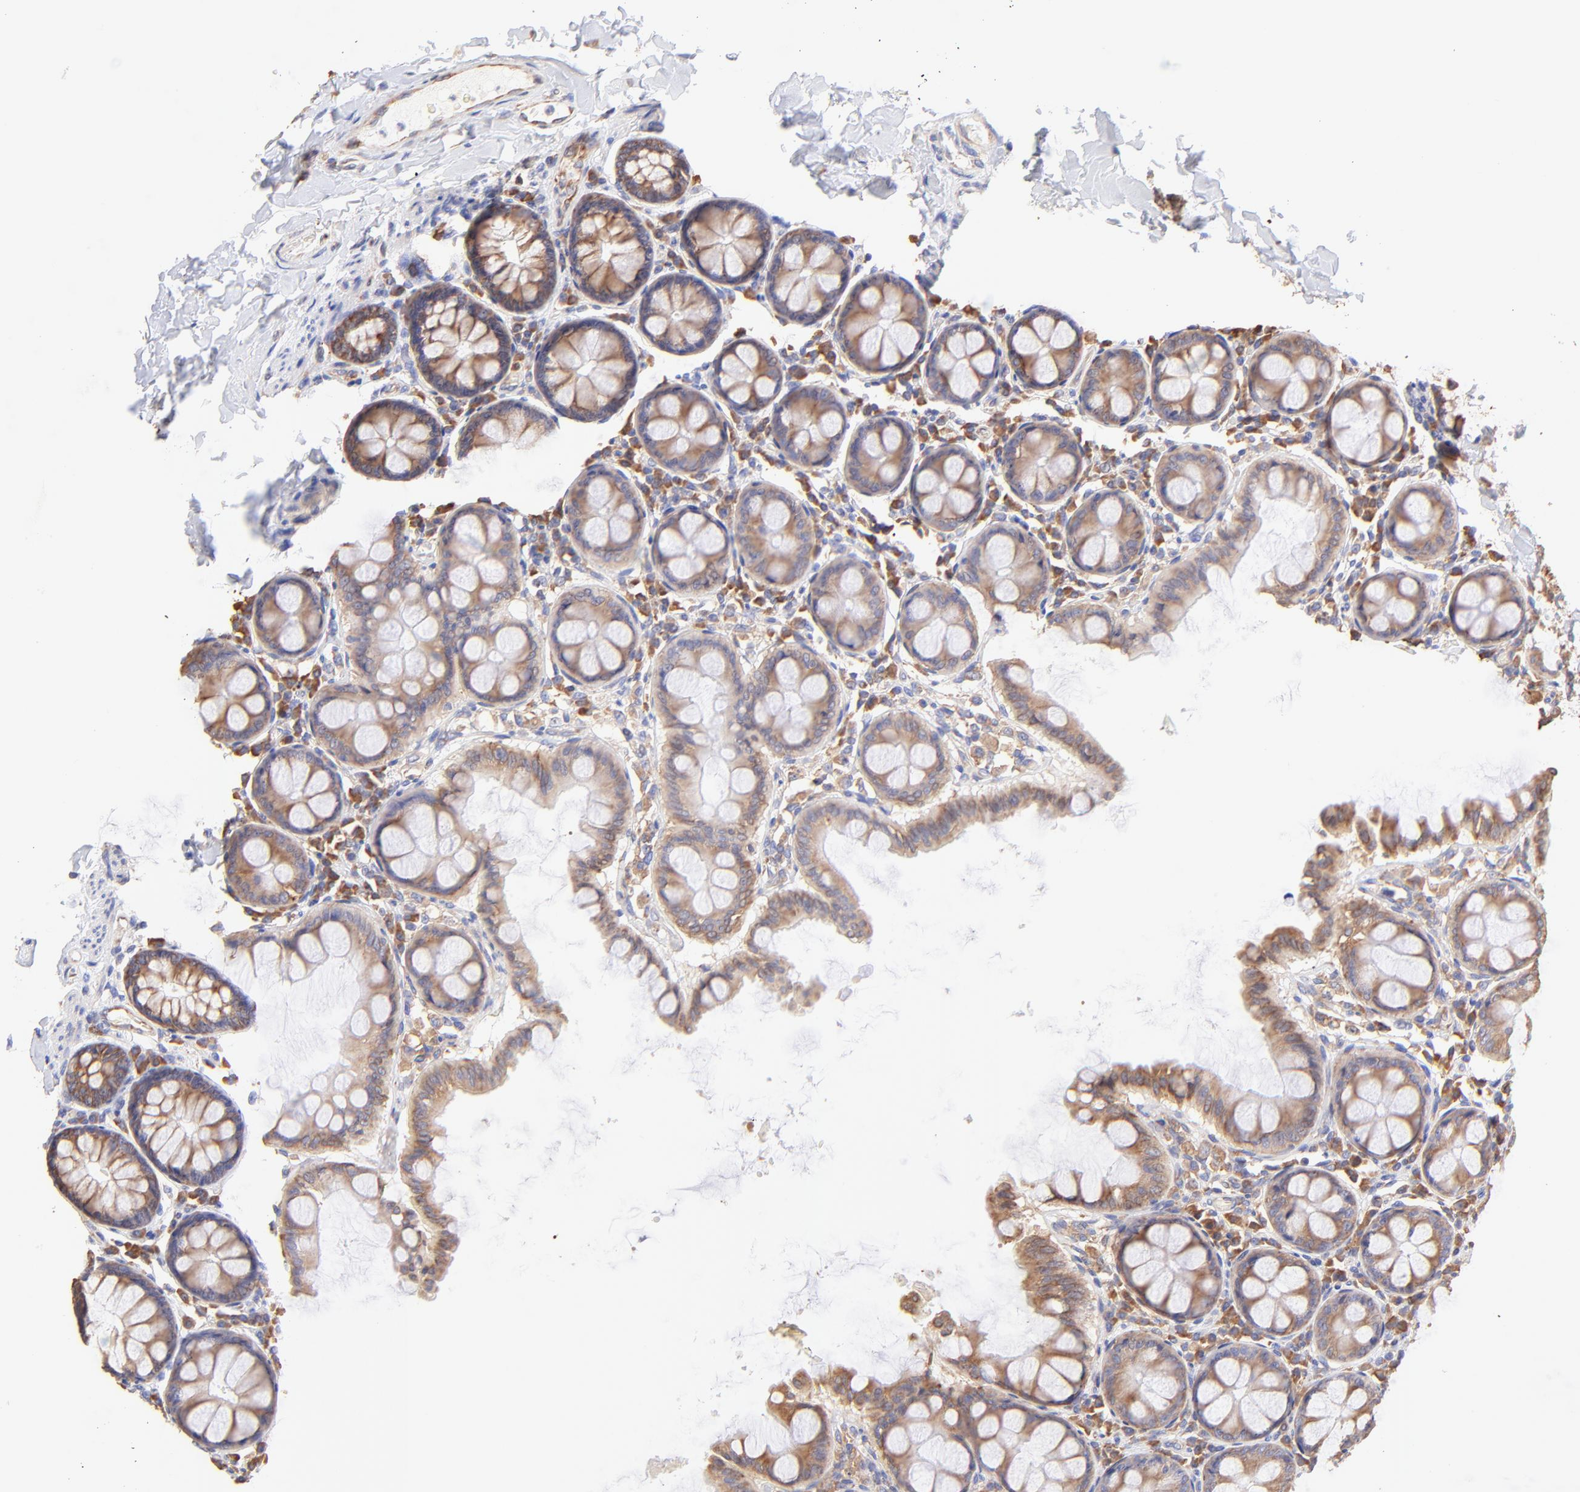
{"staining": {"intensity": "moderate", "quantity": ">75%", "location": "cytoplasmic/membranous"}, "tissue": "colon", "cell_type": "Endothelial cells", "image_type": "normal", "snomed": [{"axis": "morphology", "description": "Normal tissue, NOS"}, {"axis": "topography", "description": "Colon"}], "caption": "Protein expression analysis of benign colon displays moderate cytoplasmic/membranous staining in about >75% of endothelial cells. (DAB (3,3'-diaminobenzidine) = brown stain, brightfield microscopy at high magnification).", "gene": "RPL30", "patient": {"sex": "female", "age": 61}}